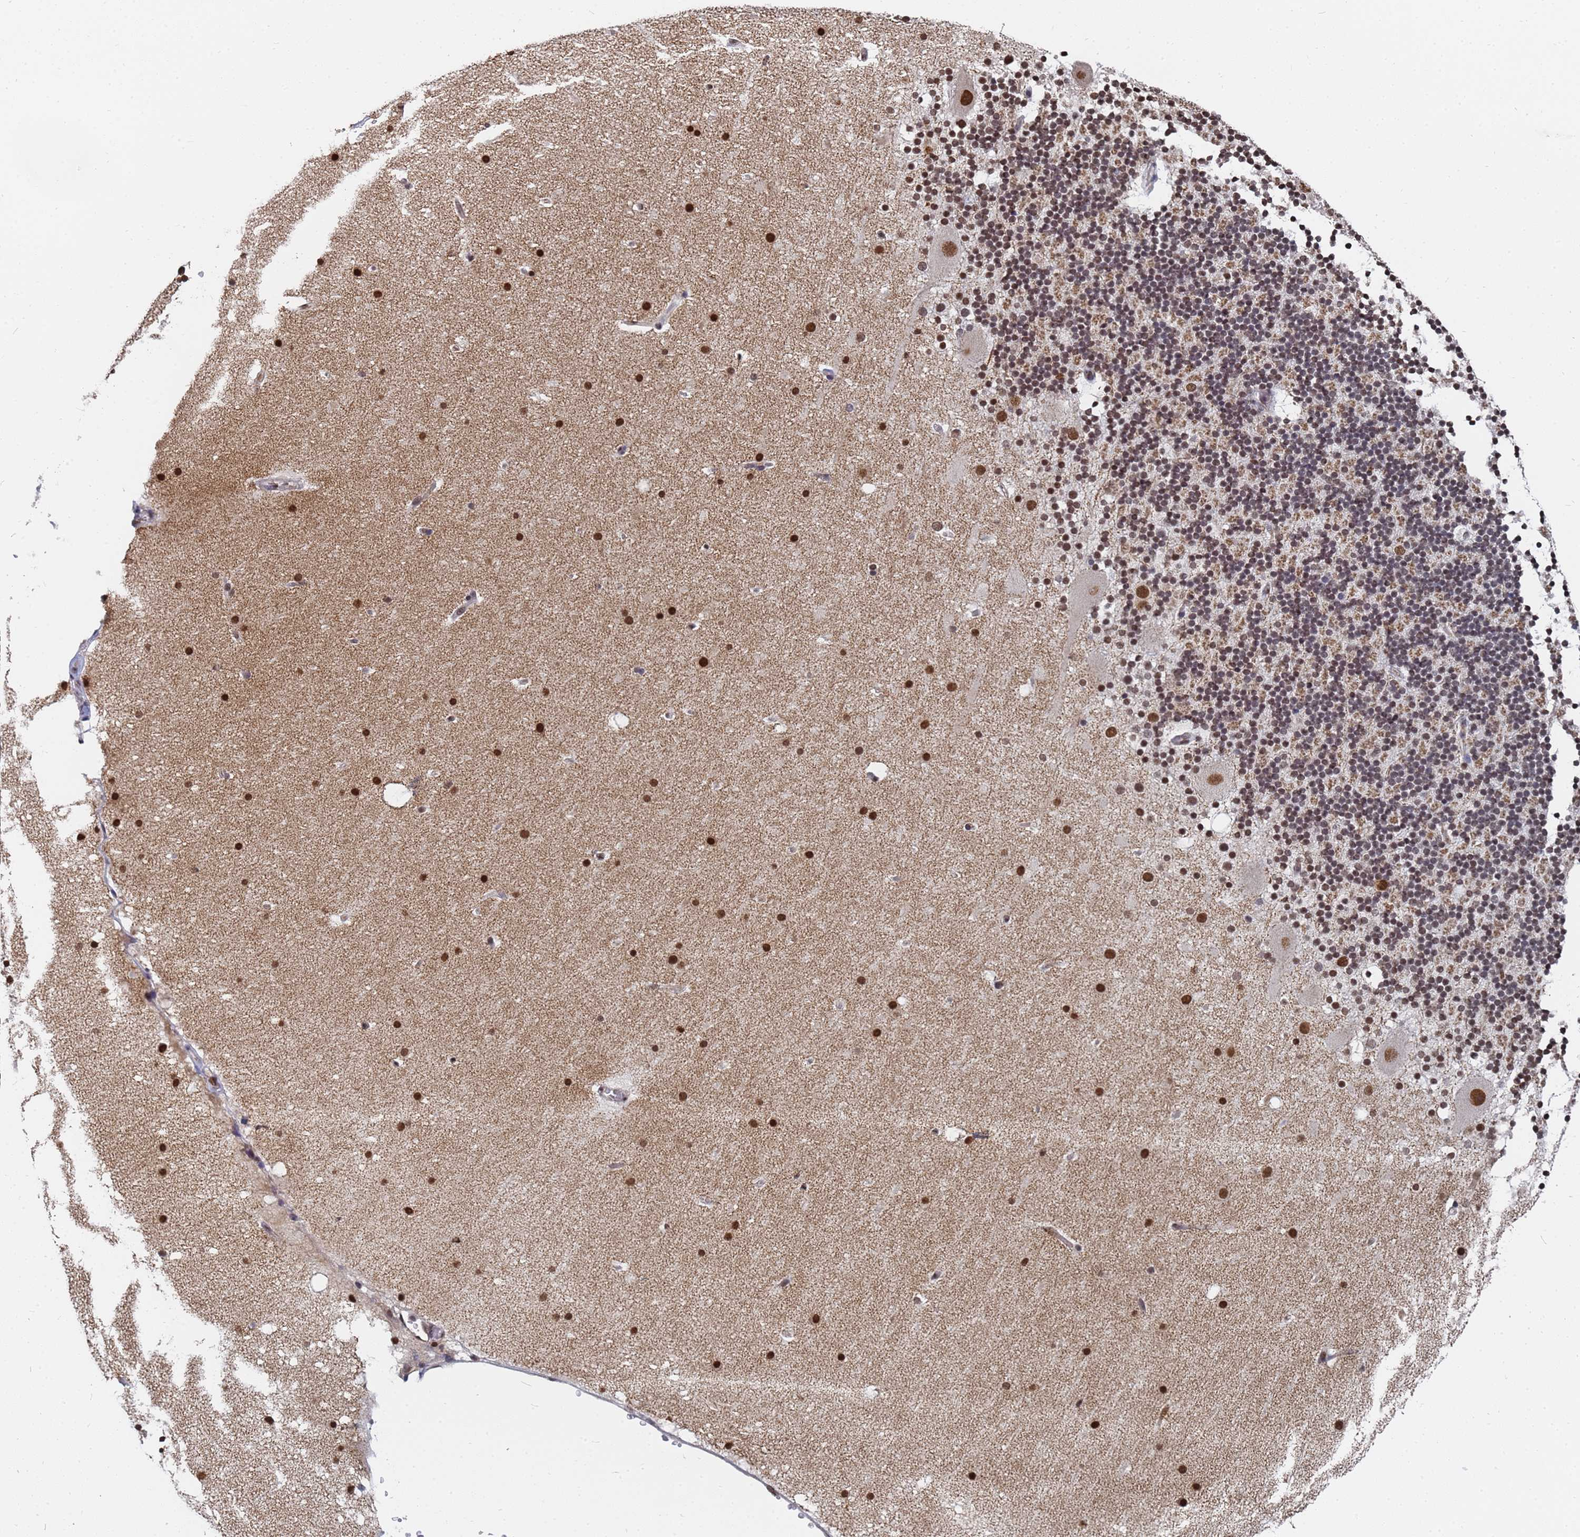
{"staining": {"intensity": "strong", "quantity": ">75%", "location": "nuclear"}, "tissue": "cerebellum", "cell_type": "Cells in granular layer", "image_type": "normal", "snomed": [{"axis": "morphology", "description": "Normal tissue, NOS"}, {"axis": "topography", "description": "Cerebellum"}], "caption": "The image exhibits a brown stain indicating the presence of a protein in the nuclear of cells in granular layer in cerebellum. (DAB (3,3'-diaminobenzidine) = brown stain, brightfield microscopy at high magnification).", "gene": "RAVER2", "patient": {"sex": "male", "age": 57}}